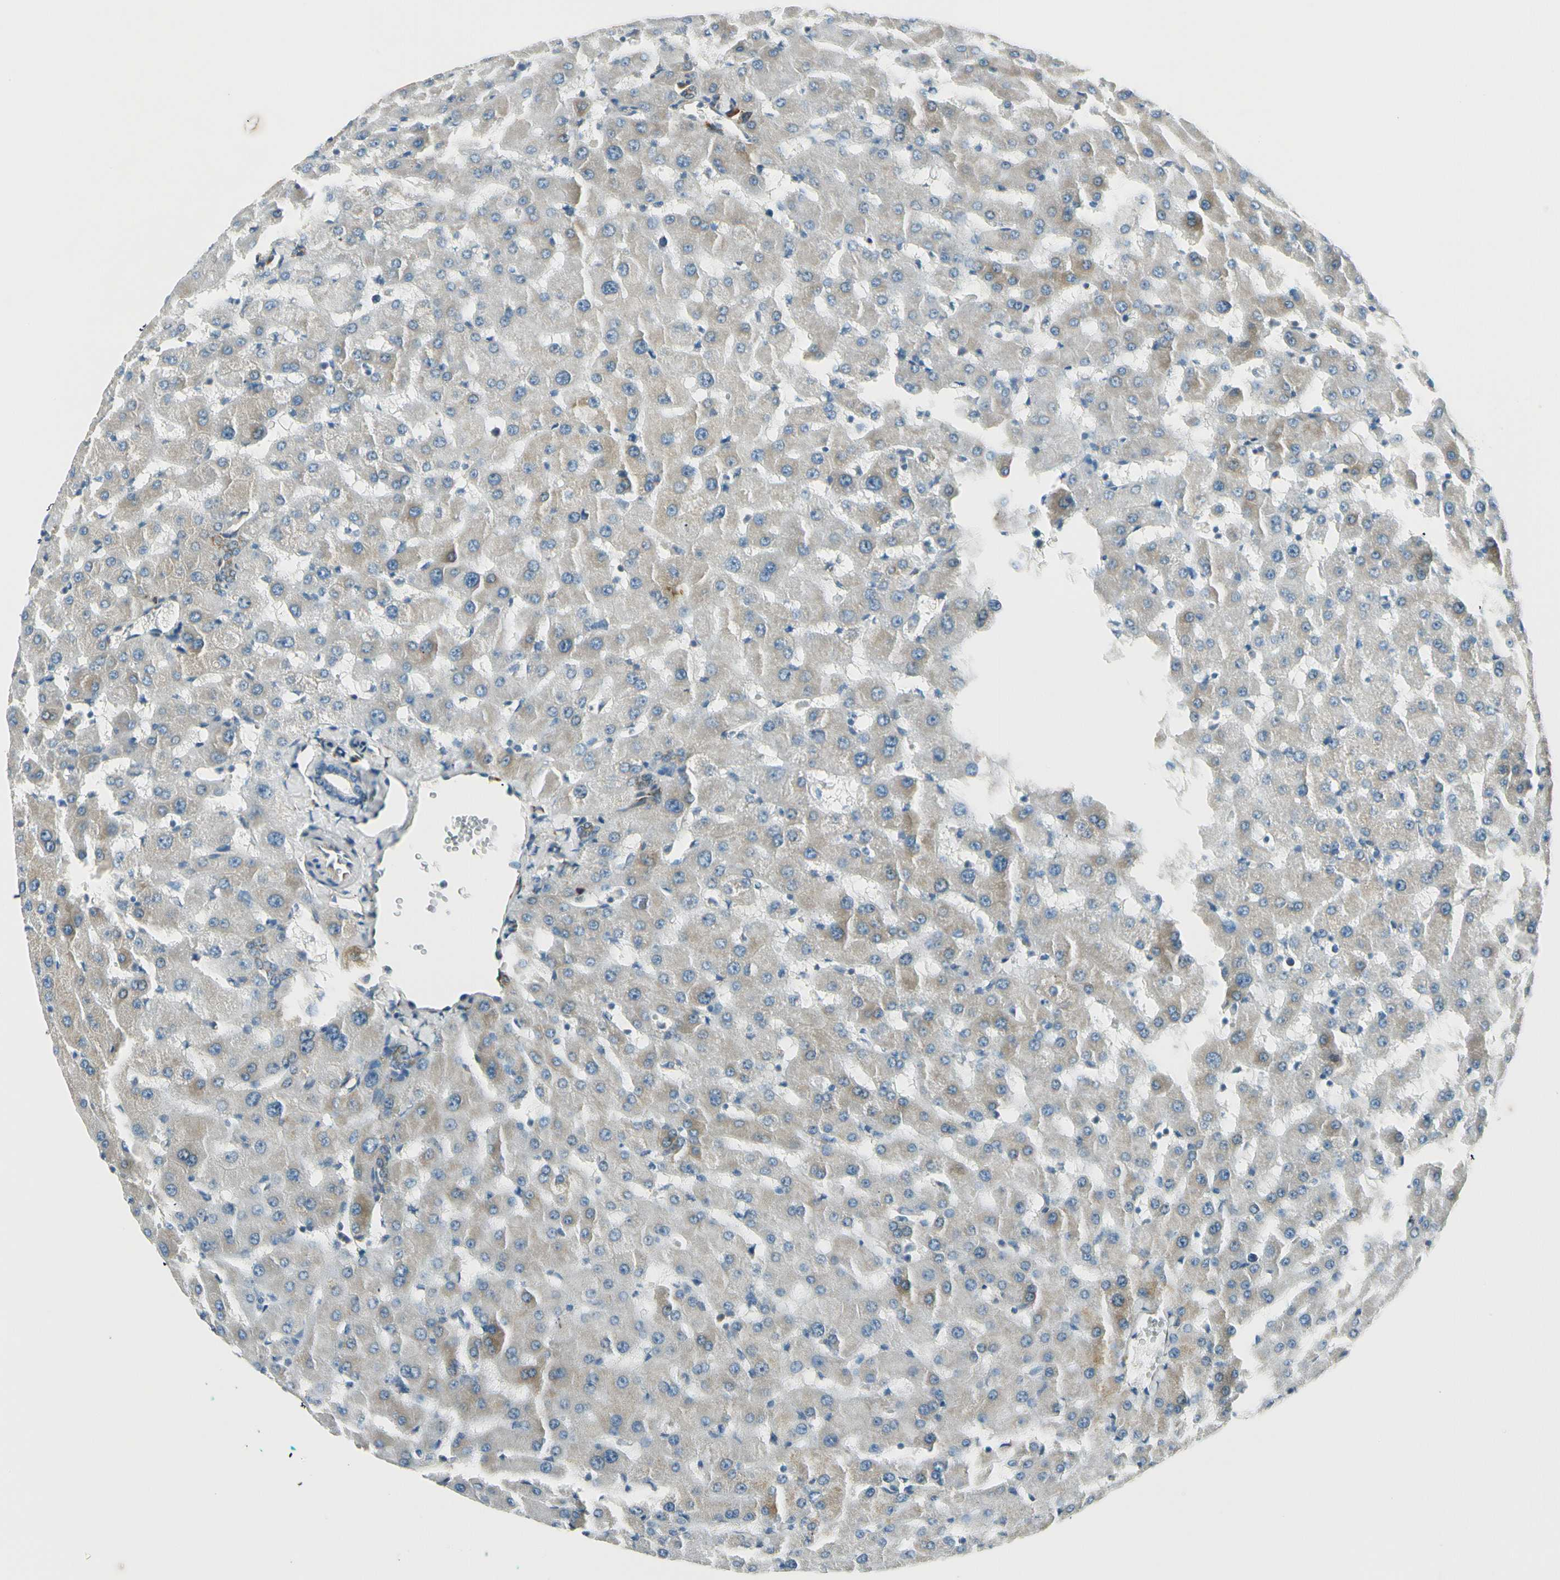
{"staining": {"intensity": "weak", "quantity": "25%-75%", "location": "cytoplasmic/membranous"}, "tissue": "liver", "cell_type": "Cholangiocytes", "image_type": "normal", "snomed": [{"axis": "morphology", "description": "Normal tissue, NOS"}, {"axis": "topography", "description": "Liver"}], "caption": "Protein expression analysis of unremarkable human liver reveals weak cytoplasmic/membranous expression in about 25%-75% of cholangiocytes.", "gene": "FKBP7", "patient": {"sex": "female", "age": 63}}